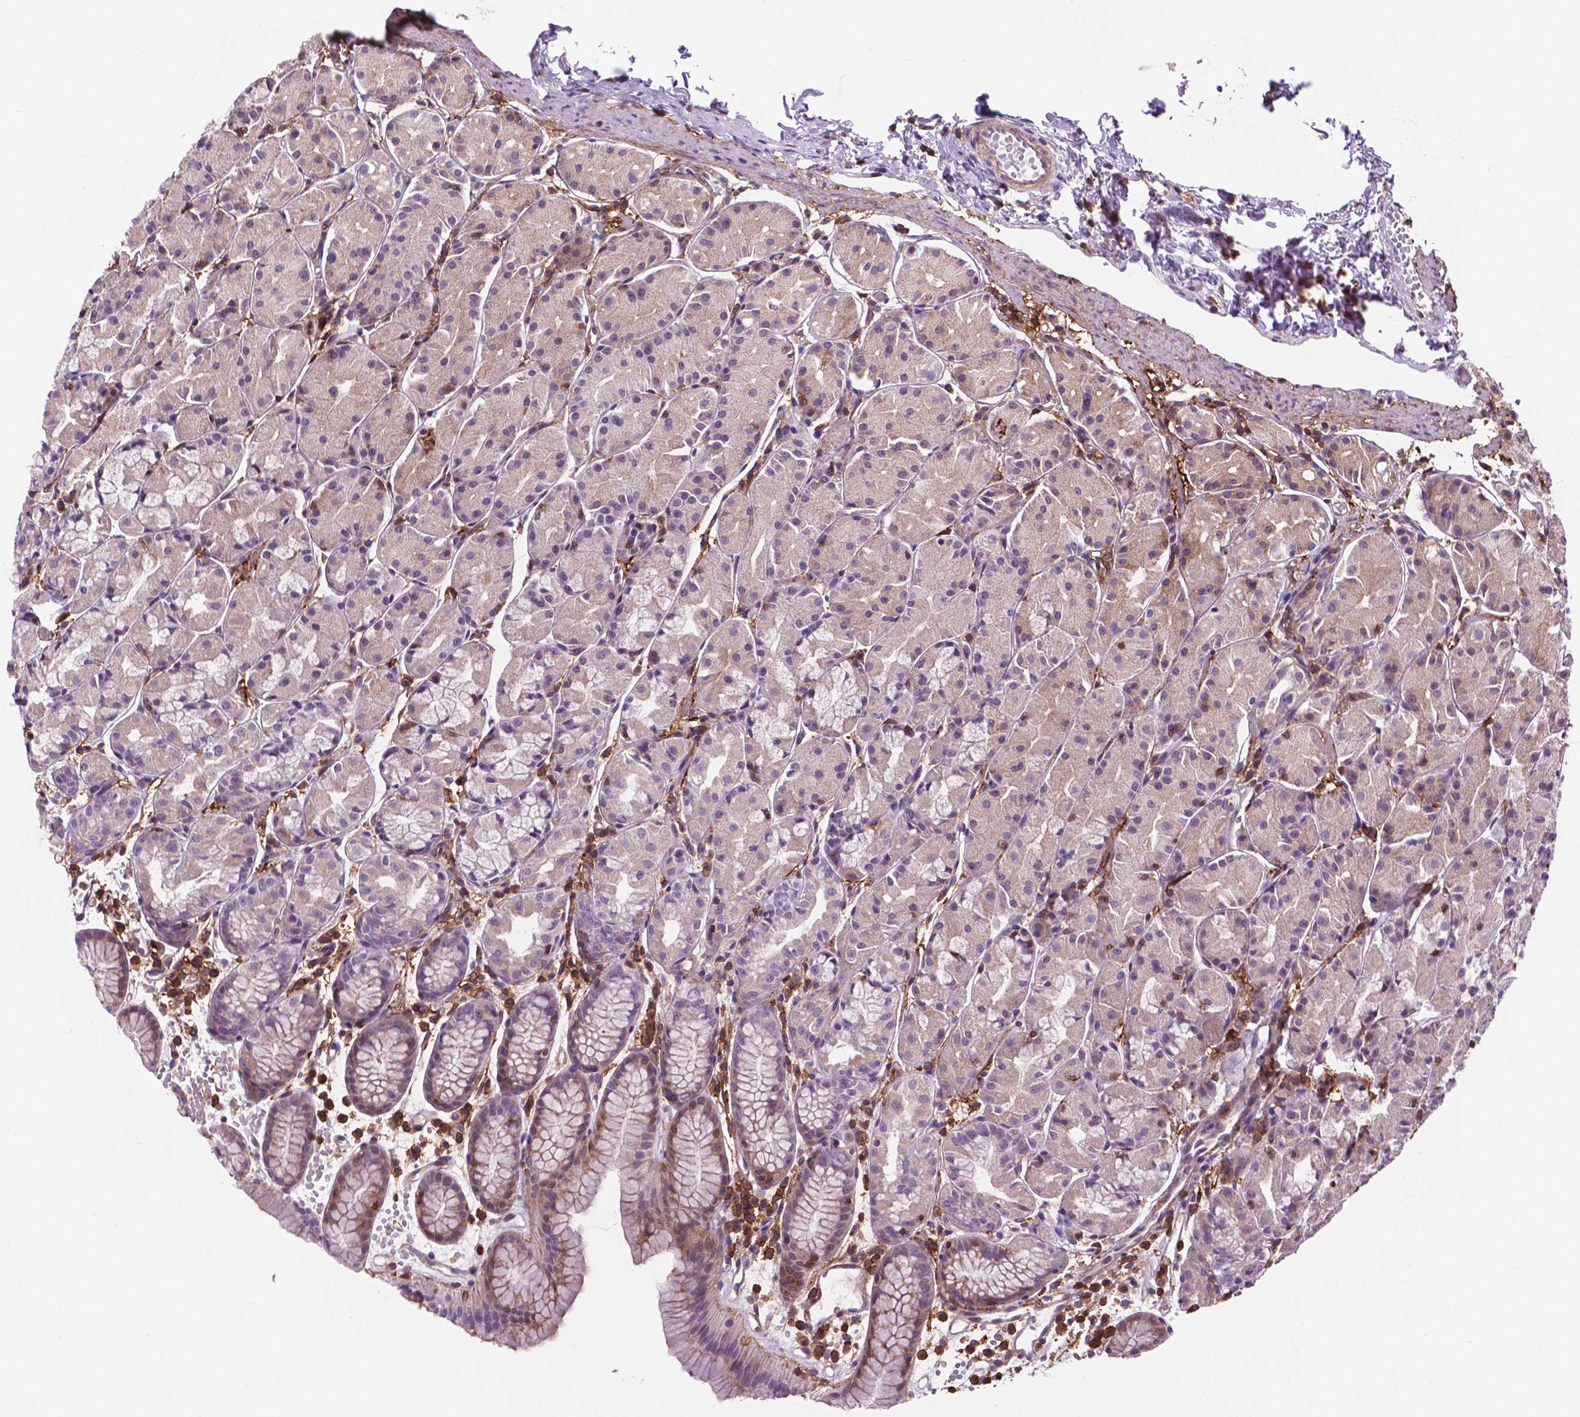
{"staining": {"intensity": "negative", "quantity": "none", "location": "none"}, "tissue": "stomach", "cell_type": "Glandular cells", "image_type": "normal", "snomed": [{"axis": "morphology", "description": "Normal tissue, NOS"}, {"axis": "topography", "description": "Stomach, upper"}], "caption": "Micrograph shows no protein expression in glandular cells of benign stomach. Brightfield microscopy of immunohistochemistry stained with DAB (brown) and hematoxylin (blue), captured at high magnification.", "gene": "ACAD10", "patient": {"sex": "male", "age": 47}}